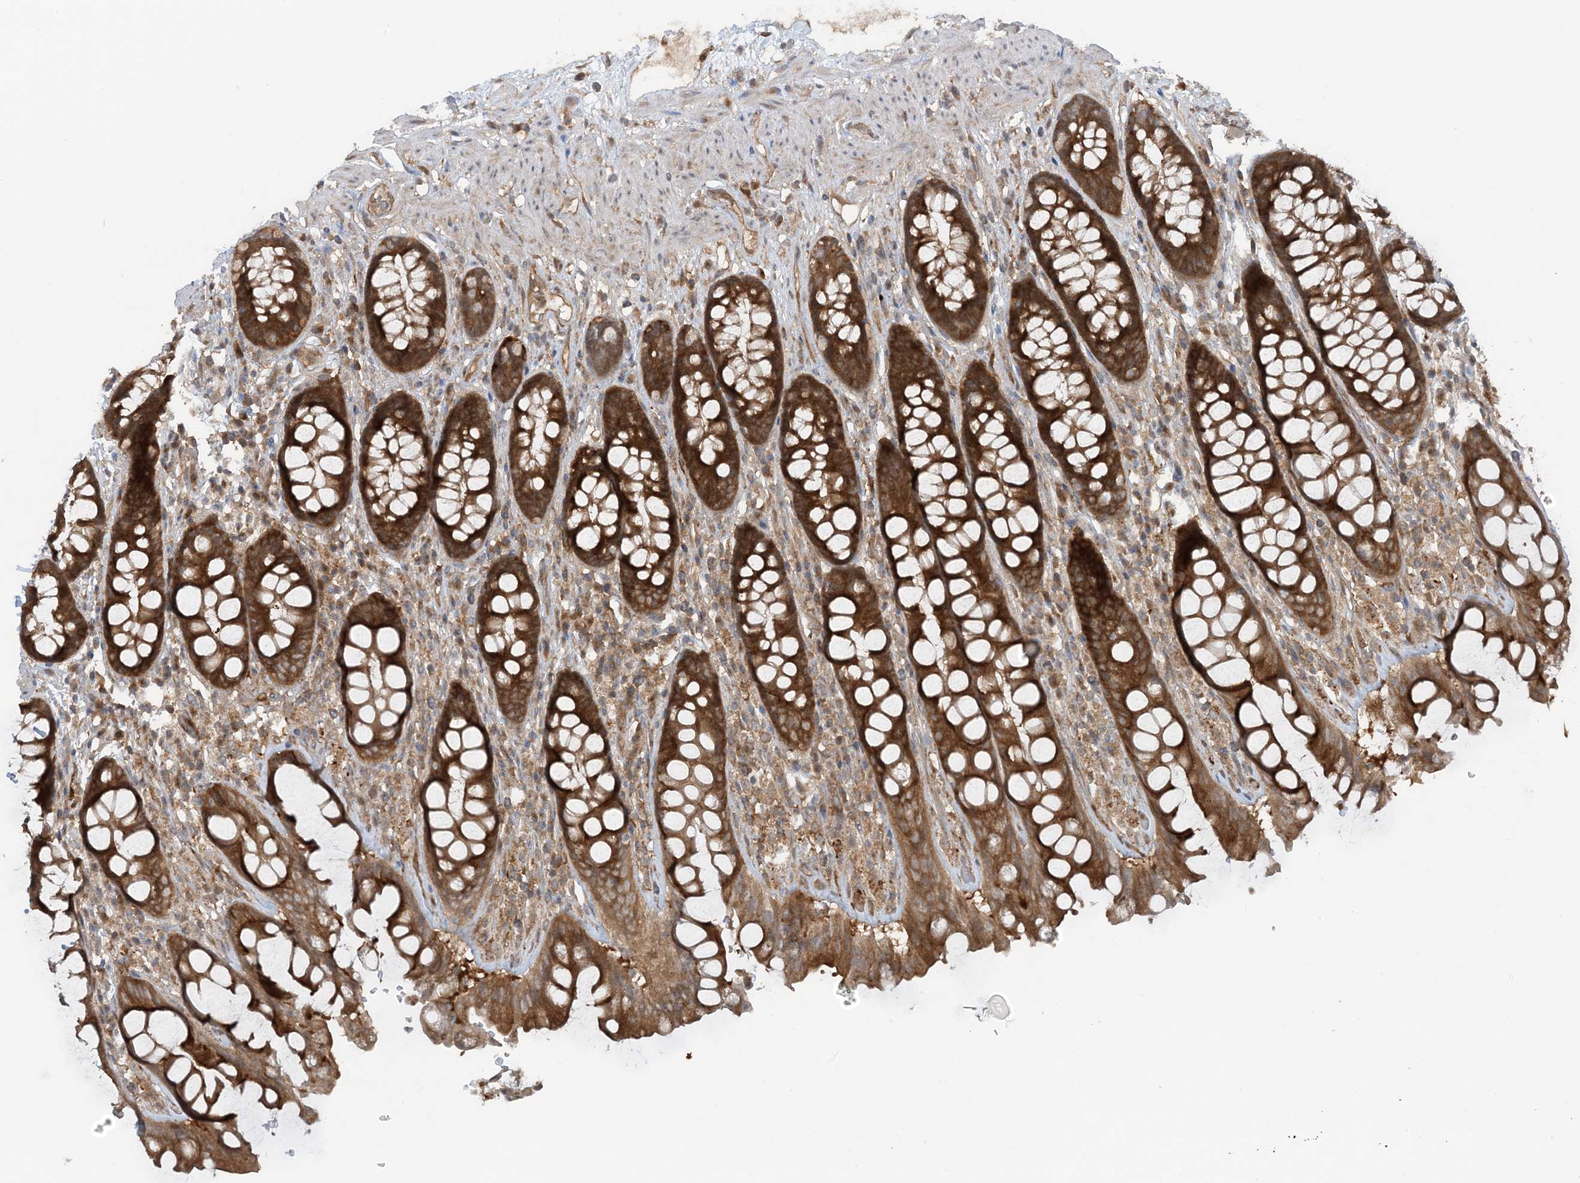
{"staining": {"intensity": "strong", "quantity": ">75%", "location": "cytoplasmic/membranous"}, "tissue": "rectum", "cell_type": "Glandular cells", "image_type": "normal", "snomed": [{"axis": "morphology", "description": "Normal tissue, NOS"}, {"axis": "topography", "description": "Rectum"}], "caption": "Strong cytoplasmic/membranous protein staining is identified in approximately >75% of glandular cells in rectum.", "gene": "STAM2", "patient": {"sex": "male", "age": 64}}